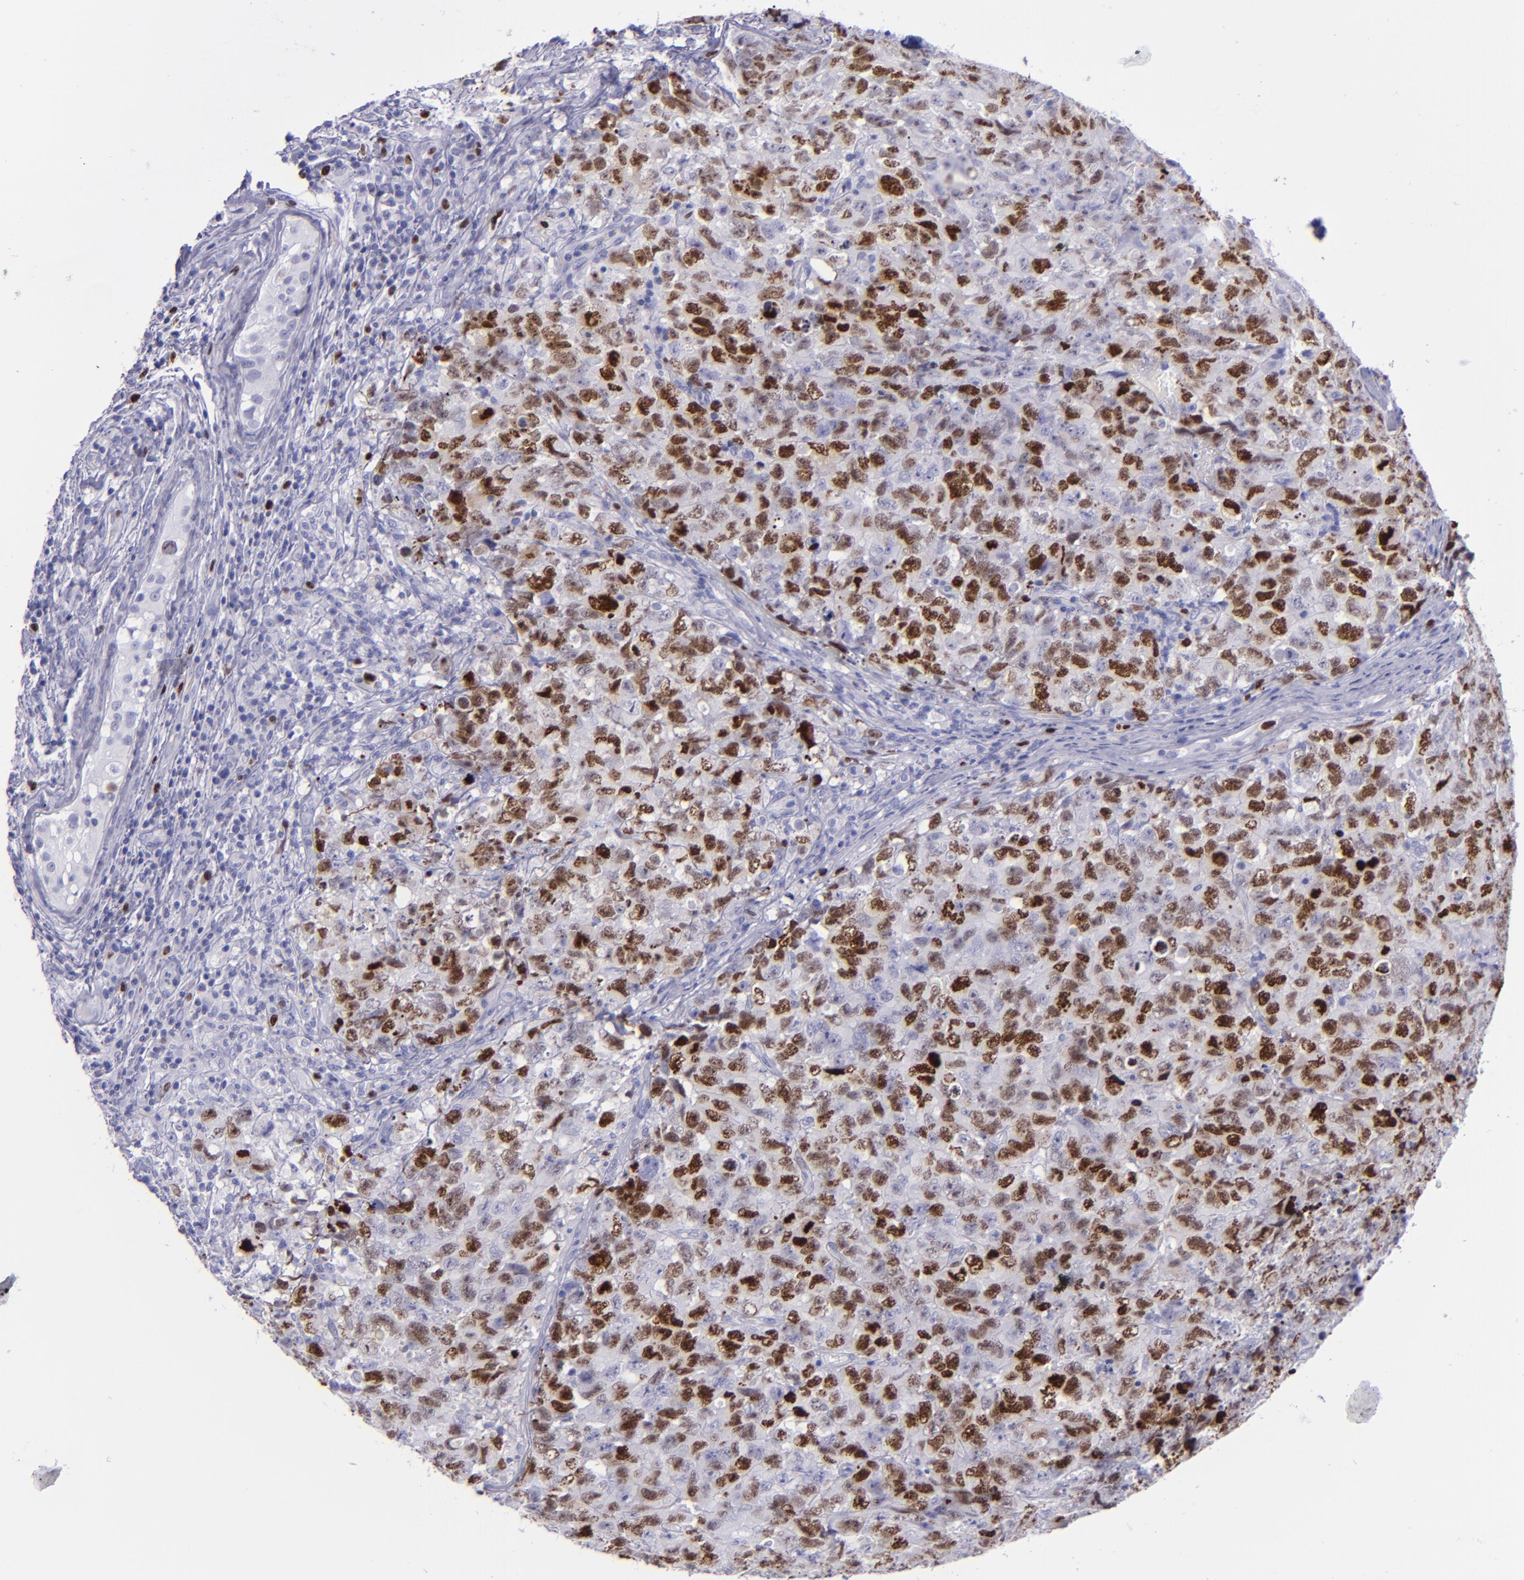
{"staining": {"intensity": "strong", "quantity": "25%-75%", "location": "nuclear"}, "tissue": "testis cancer", "cell_type": "Tumor cells", "image_type": "cancer", "snomed": [{"axis": "morphology", "description": "Carcinoma, Embryonal, NOS"}, {"axis": "topography", "description": "Testis"}], "caption": "Protein analysis of testis embryonal carcinoma tissue shows strong nuclear expression in approximately 25%-75% of tumor cells. (Stains: DAB (3,3'-diaminobenzidine) in brown, nuclei in blue, Microscopy: brightfield microscopy at high magnification).", "gene": "TOP2A", "patient": {"sex": "male", "age": 31}}